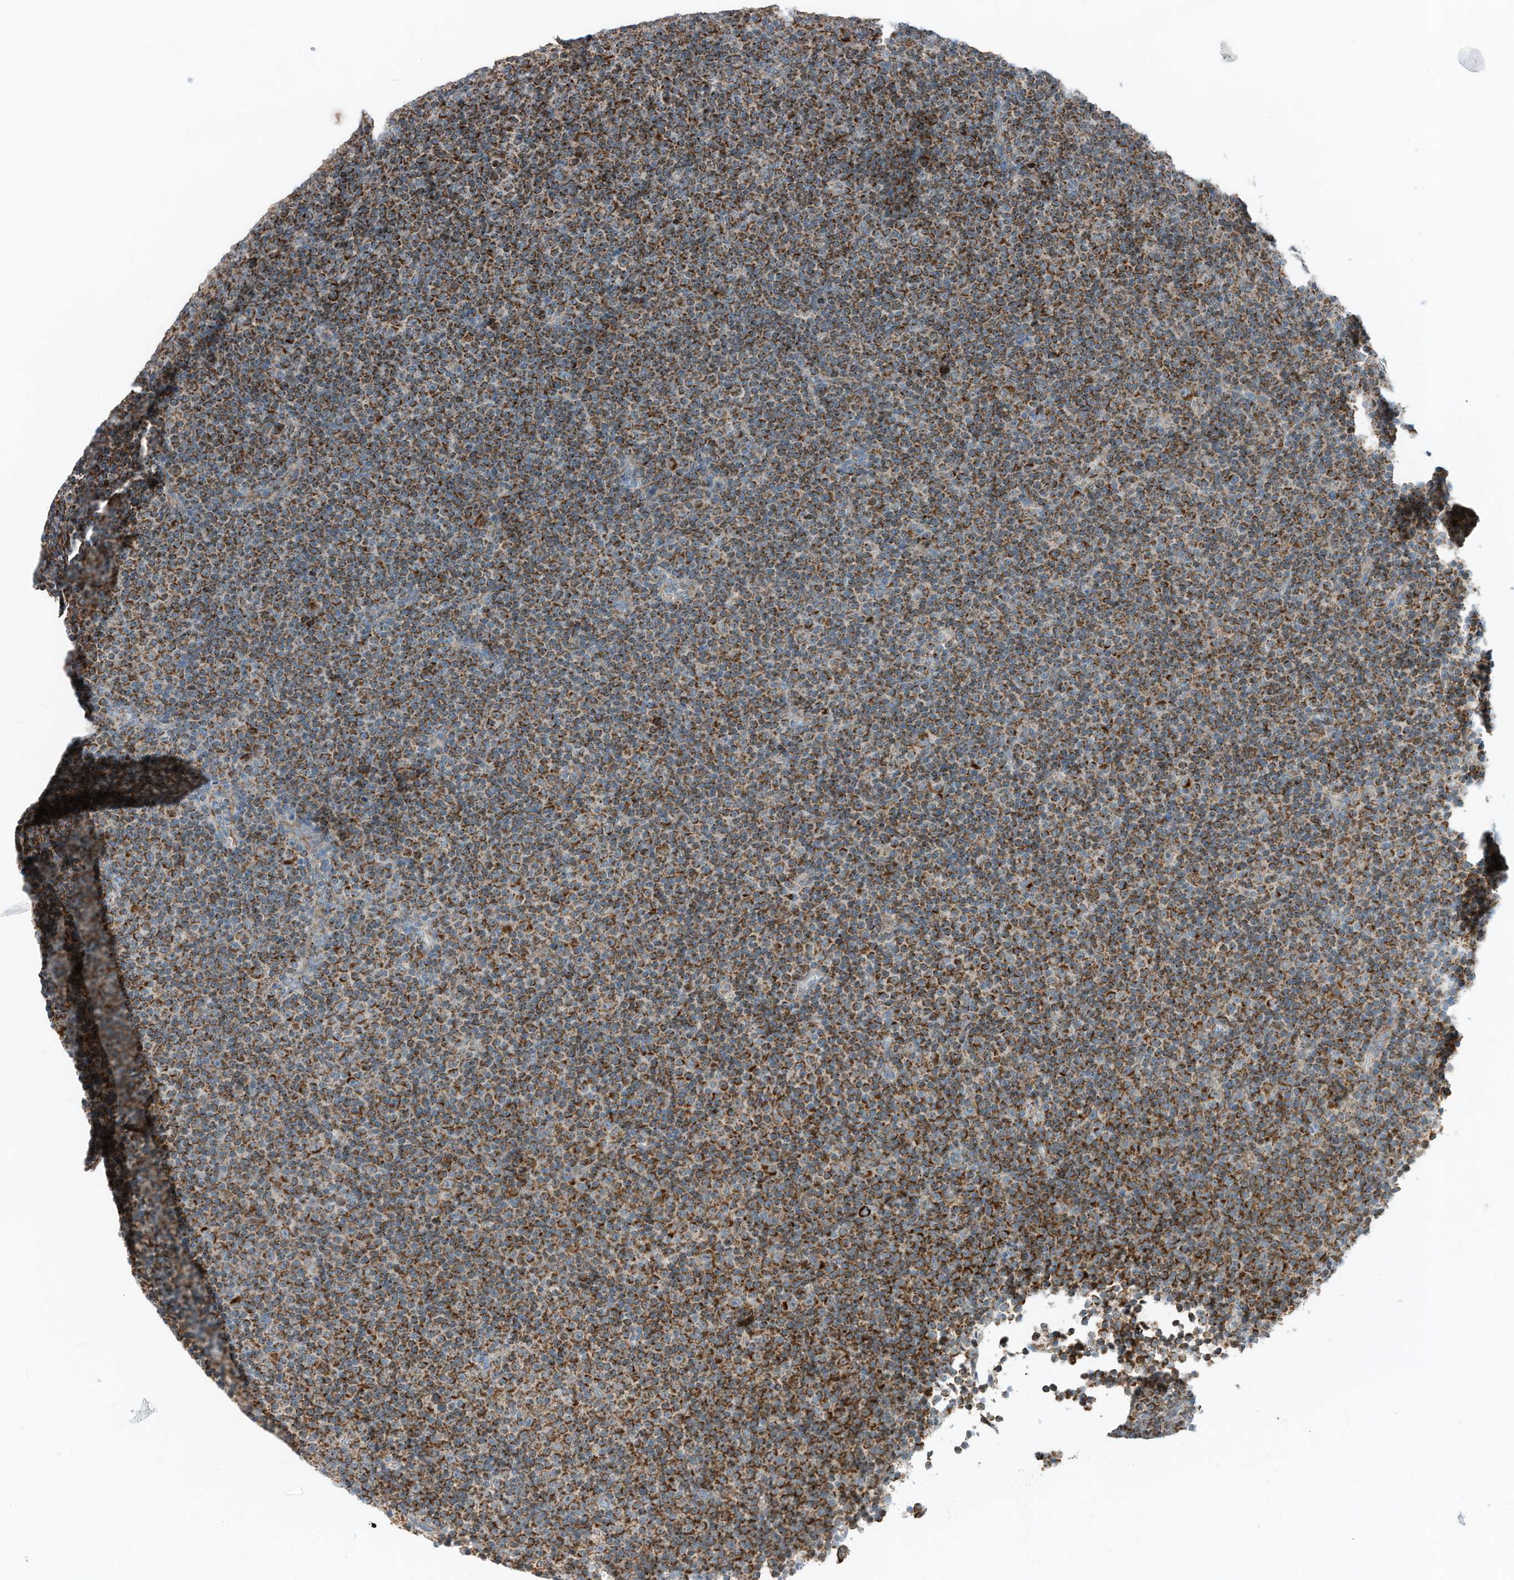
{"staining": {"intensity": "strong", "quantity": ">75%", "location": "cytoplasmic/membranous"}, "tissue": "lymphoma", "cell_type": "Tumor cells", "image_type": "cancer", "snomed": [{"axis": "morphology", "description": "Malignant lymphoma, non-Hodgkin's type, Low grade"}, {"axis": "topography", "description": "Lymph node"}], "caption": "Immunohistochemical staining of lymphoma displays high levels of strong cytoplasmic/membranous positivity in about >75% of tumor cells.", "gene": "RMND1", "patient": {"sex": "female", "age": 67}}